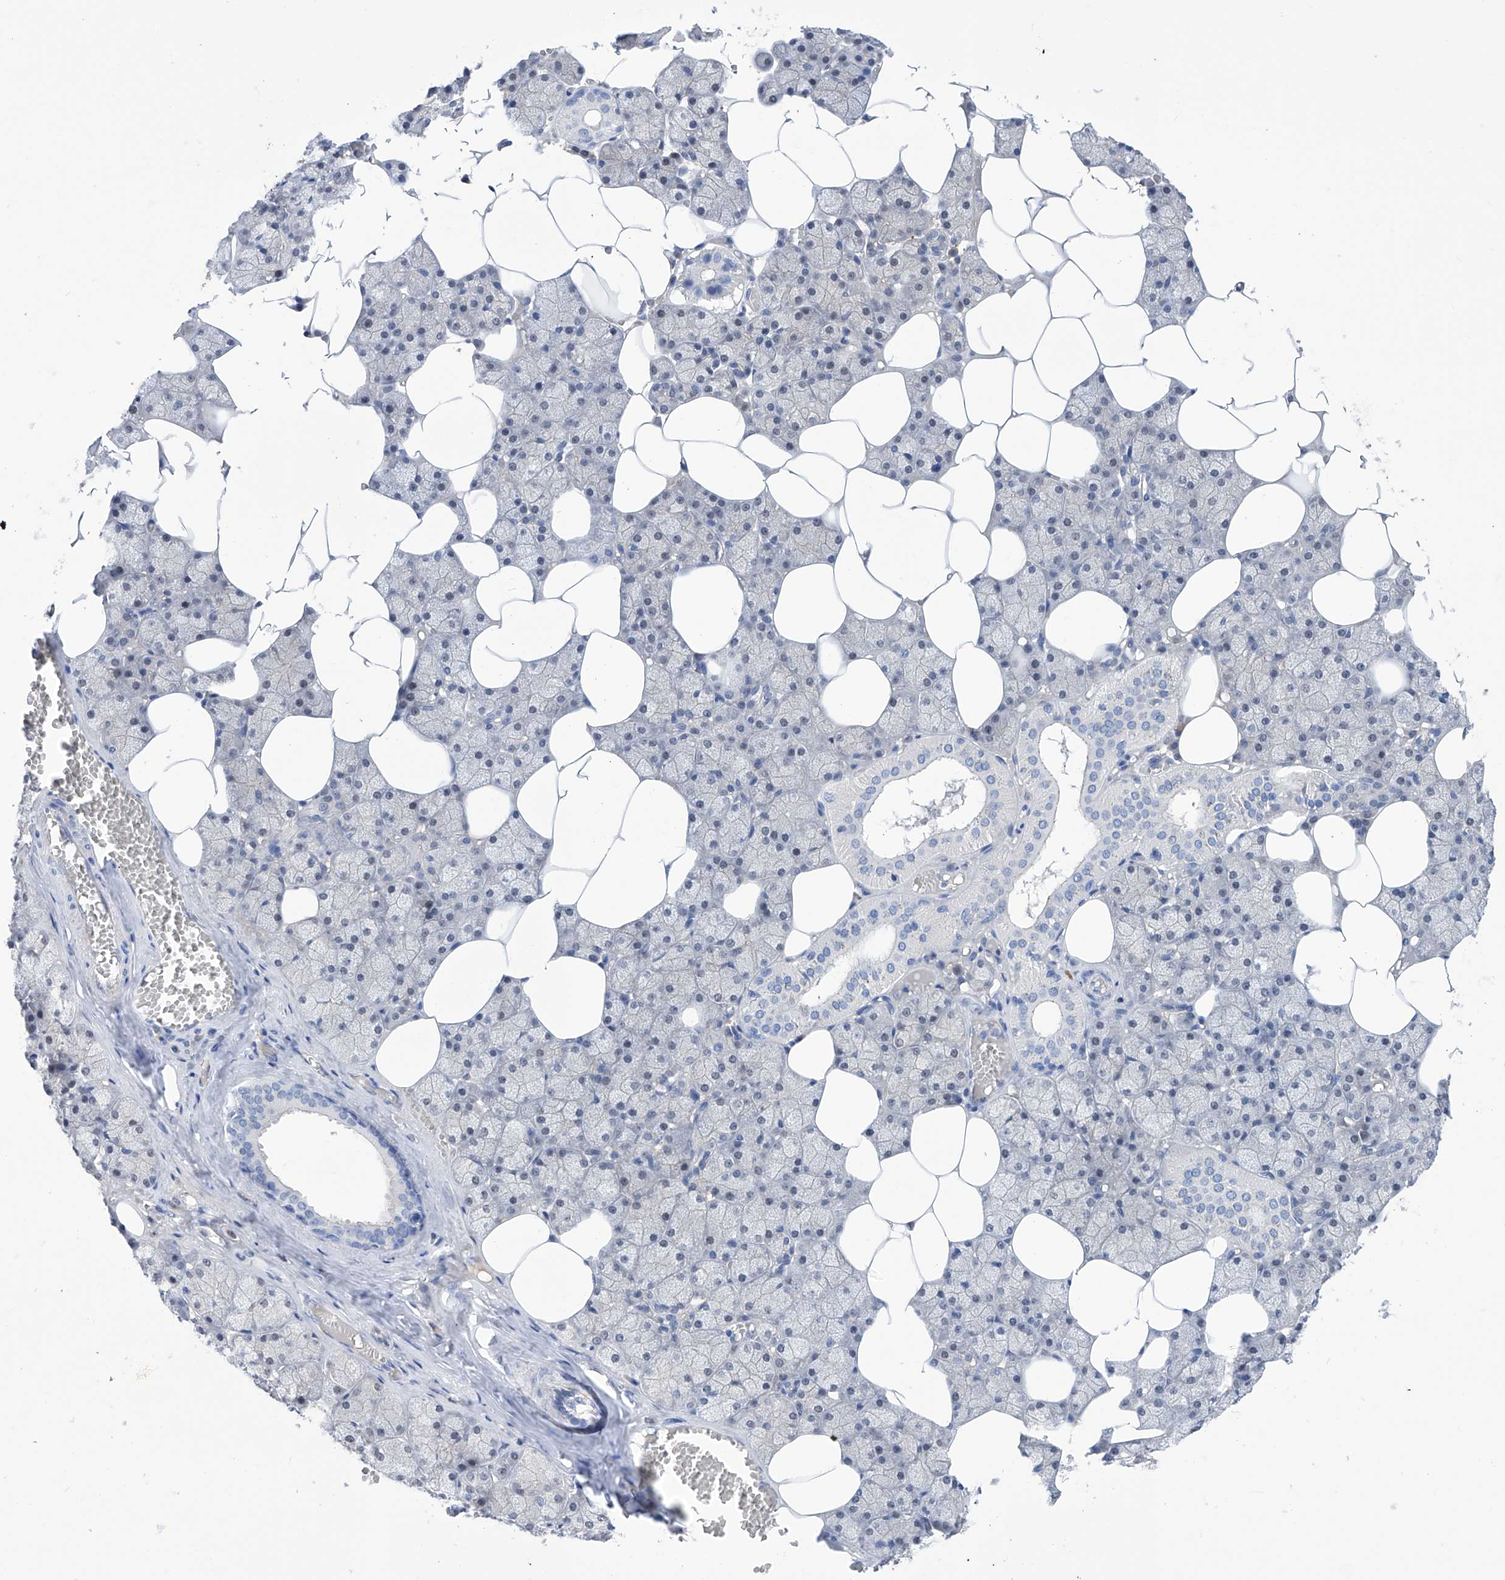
{"staining": {"intensity": "weak", "quantity": "<25%", "location": "cytoplasmic/membranous,nuclear"}, "tissue": "salivary gland", "cell_type": "Glandular cells", "image_type": "normal", "snomed": [{"axis": "morphology", "description": "Normal tissue, NOS"}, {"axis": "topography", "description": "Salivary gland"}], "caption": "Glandular cells show no significant expression in normal salivary gland. (Brightfield microscopy of DAB immunohistochemistry at high magnification).", "gene": "PGM3", "patient": {"sex": "male", "age": 62}}